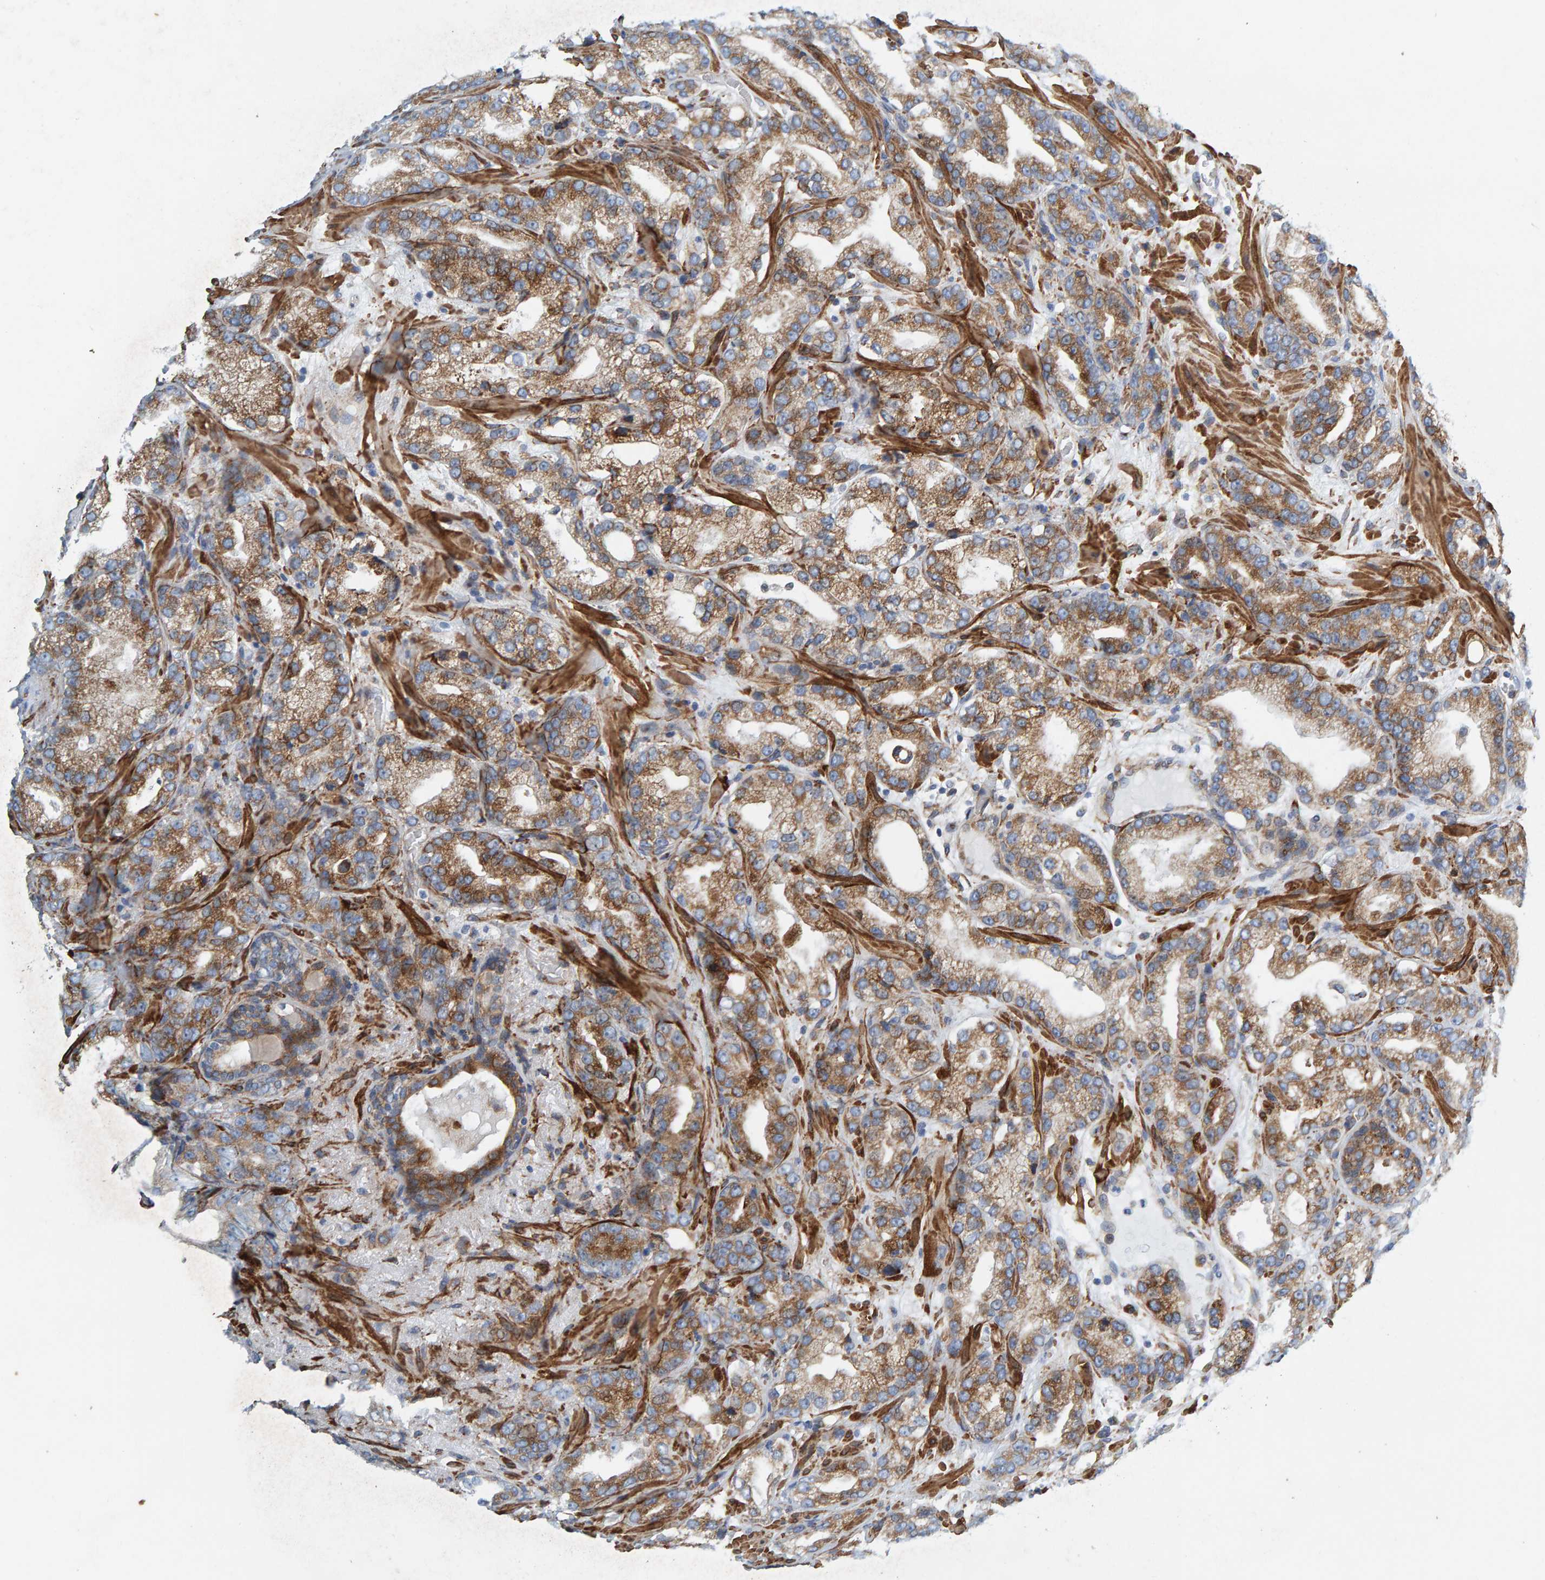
{"staining": {"intensity": "moderate", "quantity": ">75%", "location": "cytoplasmic/membranous"}, "tissue": "prostate cancer", "cell_type": "Tumor cells", "image_type": "cancer", "snomed": [{"axis": "morphology", "description": "Adenocarcinoma, High grade"}, {"axis": "topography", "description": "Prostate"}], "caption": "Prostate high-grade adenocarcinoma stained for a protein (brown) demonstrates moderate cytoplasmic/membranous positive staining in approximately >75% of tumor cells.", "gene": "MMP16", "patient": {"sex": "male", "age": 63}}